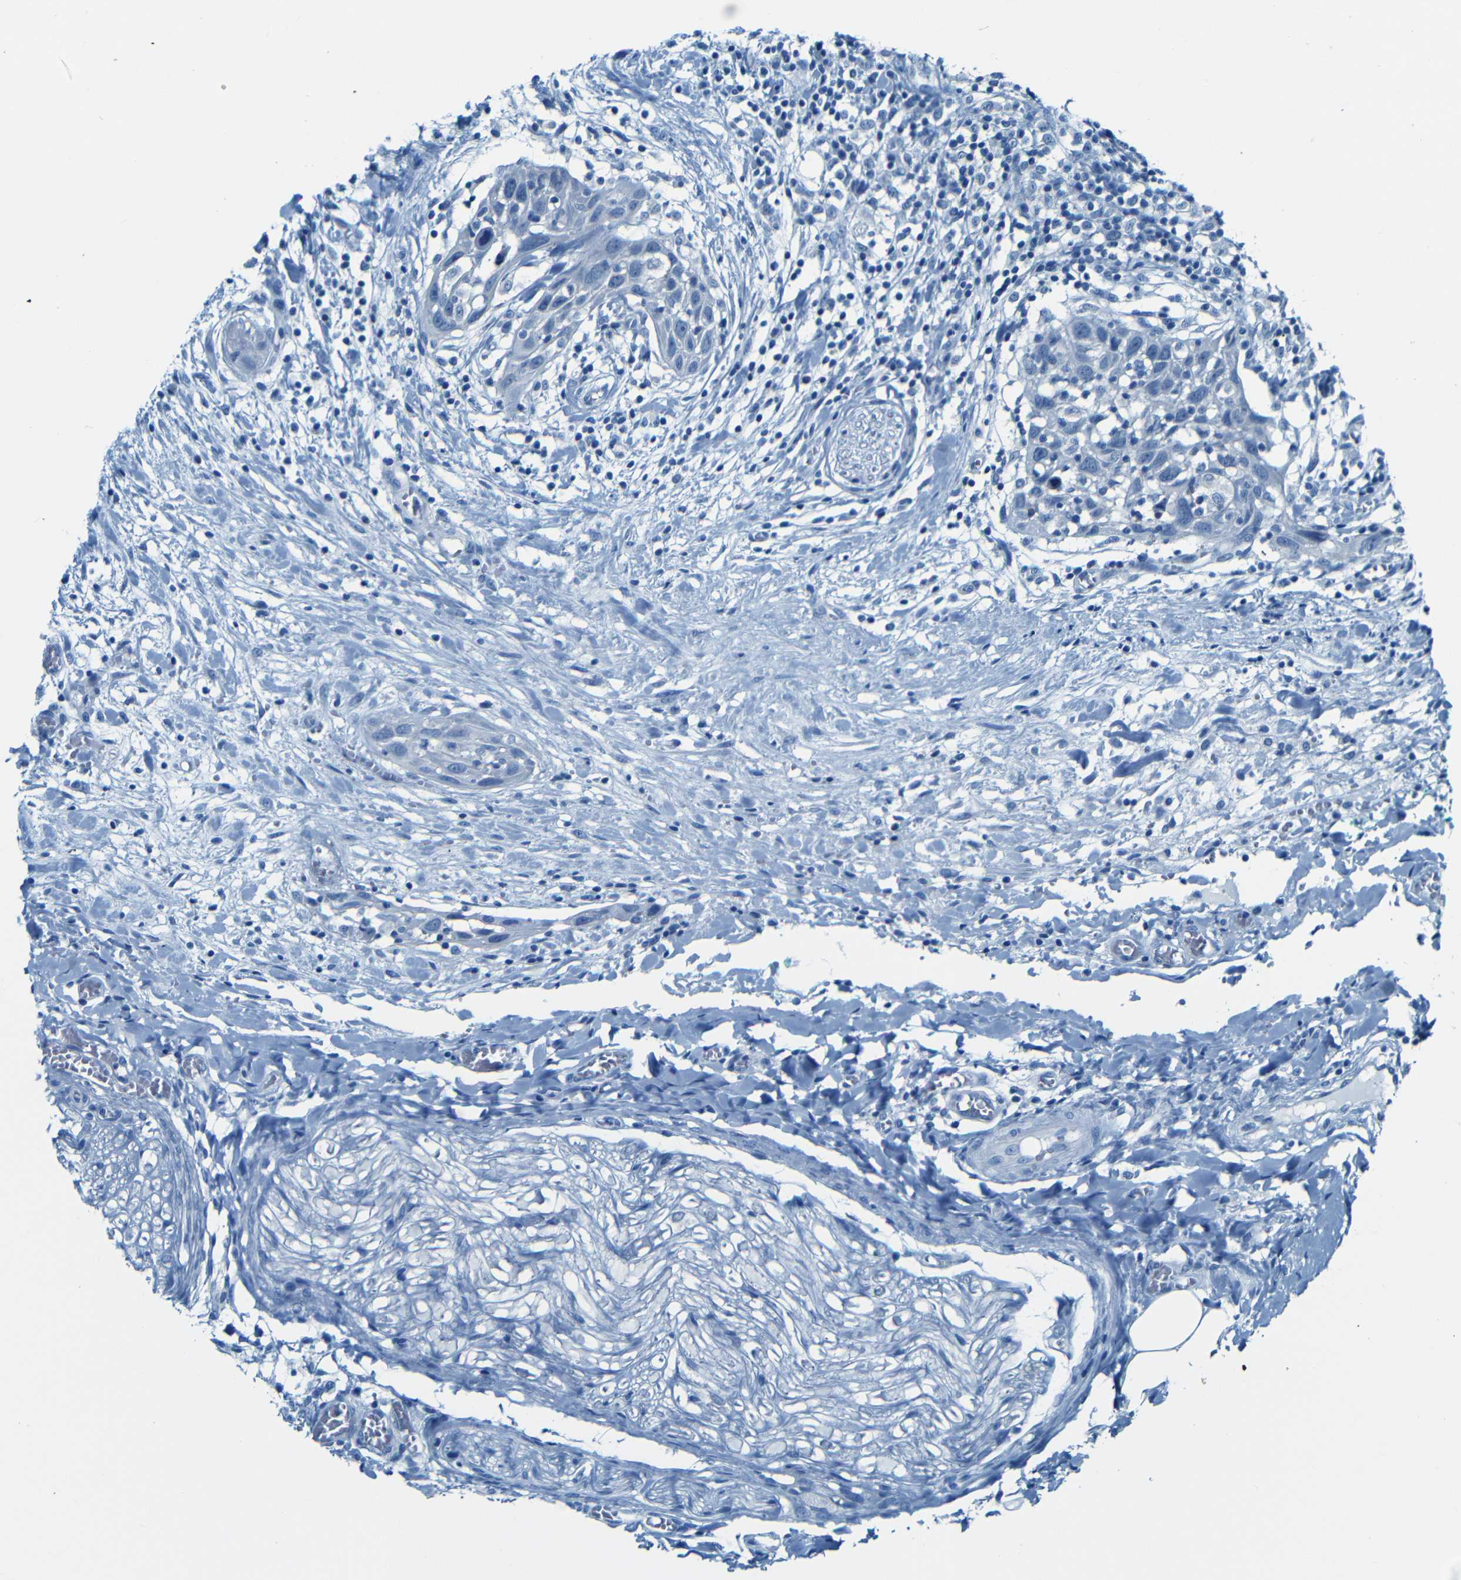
{"staining": {"intensity": "negative", "quantity": "none", "location": "none"}, "tissue": "head and neck cancer", "cell_type": "Tumor cells", "image_type": "cancer", "snomed": [{"axis": "morphology", "description": "Normal tissue, NOS"}, {"axis": "morphology", "description": "Squamous cell carcinoma, NOS"}, {"axis": "topography", "description": "Oral tissue"}, {"axis": "topography", "description": "Head-Neck"}], "caption": "A histopathology image of human head and neck squamous cell carcinoma is negative for staining in tumor cells. (Stains: DAB immunohistochemistry (IHC) with hematoxylin counter stain, Microscopy: brightfield microscopy at high magnification).", "gene": "ZMAT1", "patient": {"sex": "female", "age": 50}}